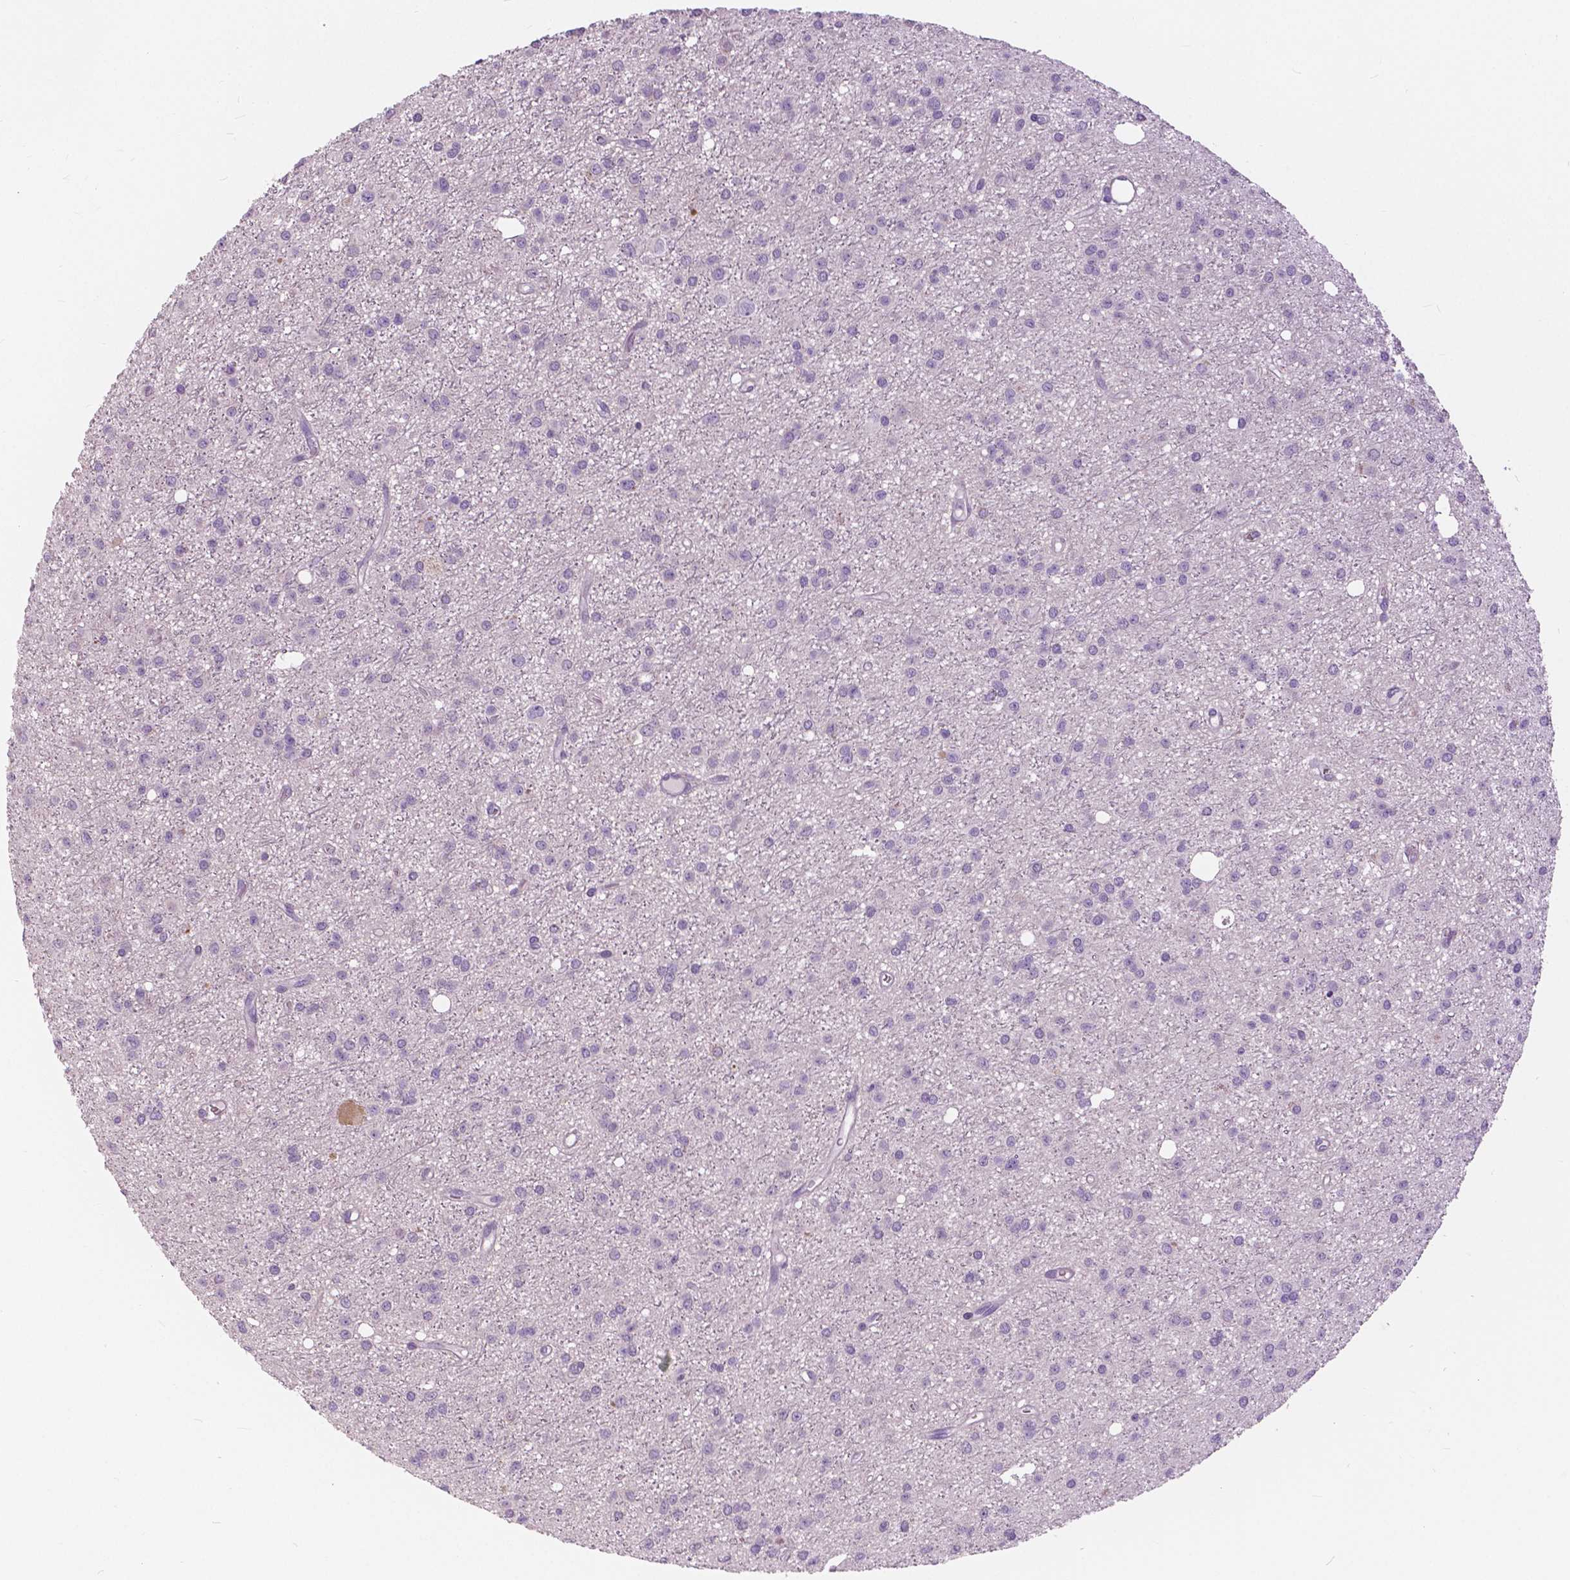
{"staining": {"intensity": "negative", "quantity": "none", "location": "none"}, "tissue": "glioma", "cell_type": "Tumor cells", "image_type": "cancer", "snomed": [{"axis": "morphology", "description": "Glioma, malignant, Low grade"}, {"axis": "topography", "description": "Brain"}], "caption": "The photomicrograph exhibits no staining of tumor cells in malignant glioma (low-grade).", "gene": "SERPINI1", "patient": {"sex": "male", "age": 27}}